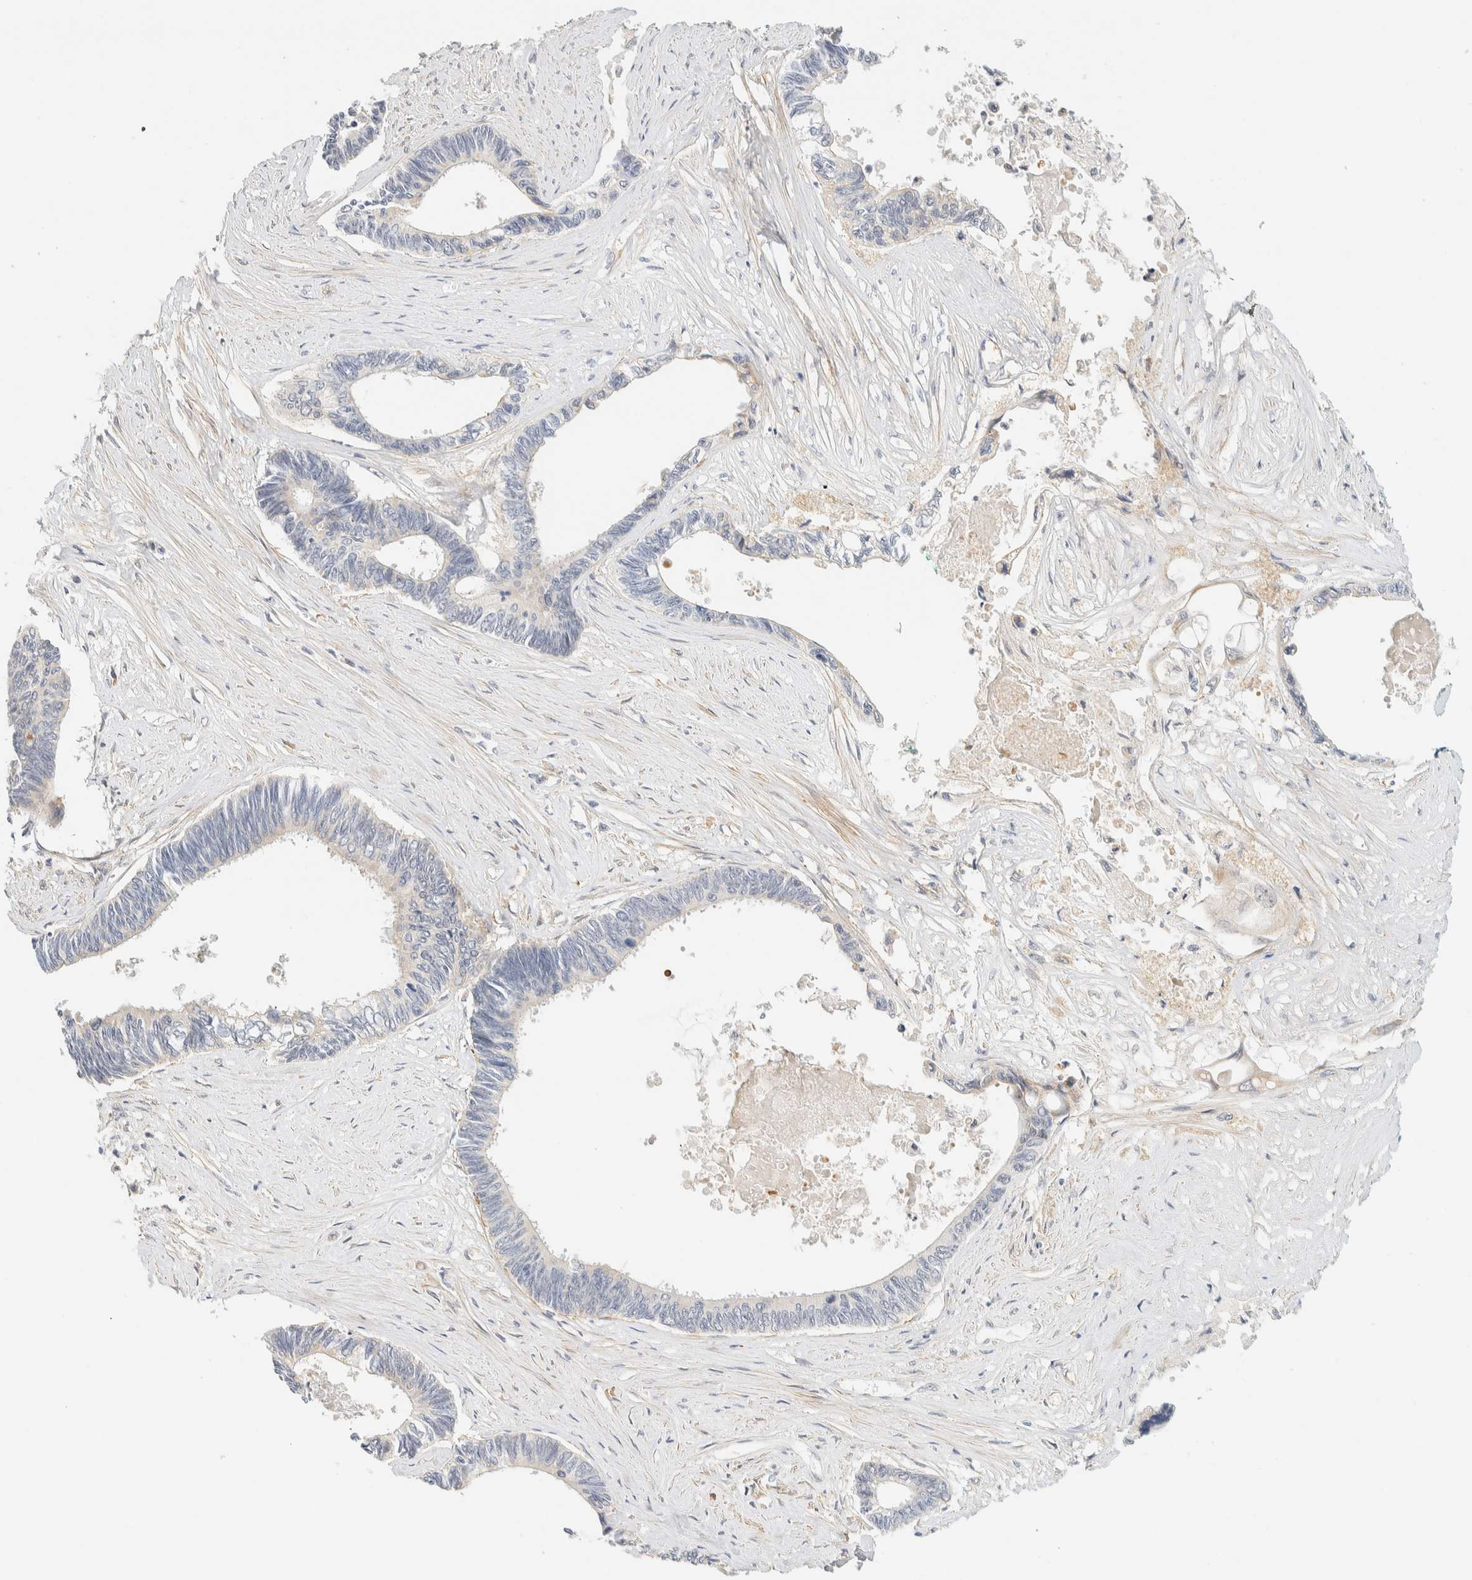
{"staining": {"intensity": "weak", "quantity": "<25%", "location": "cytoplasmic/membranous"}, "tissue": "pancreatic cancer", "cell_type": "Tumor cells", "image_type": "cancer", "snomed": [{"axis": "morphology", "description": "Adenocarcinoma, NOS"}, {"axis": "topography", "description": "Pancreas"}], "caption": "A high-resolution photomicrograph shows immunohistochemistry staining of adenocarcinoma (pancreatic), which displays no significant positivity in tumor cells.", "gene": "TNK1", "patient": {"sex": "female", "age": 70}}